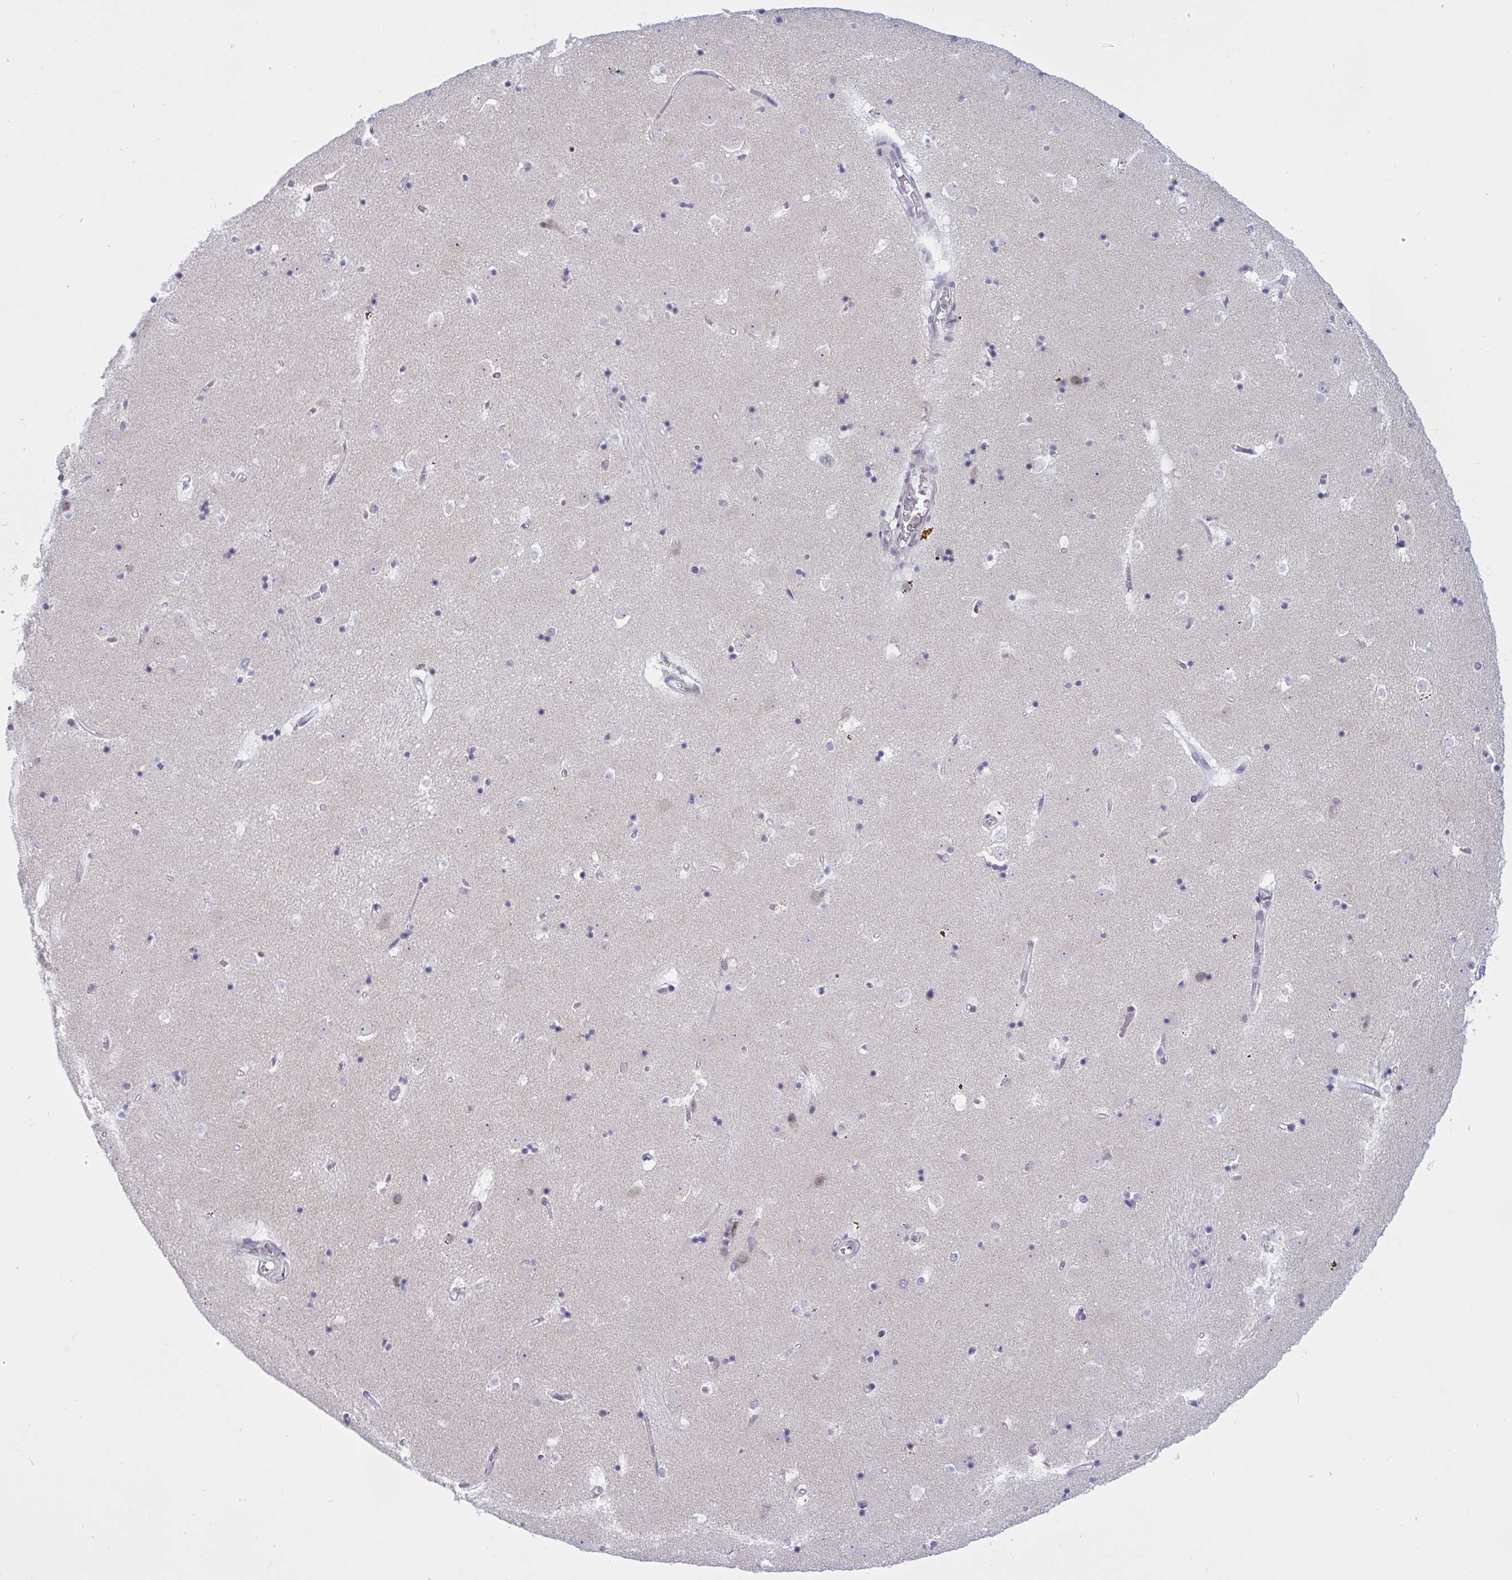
{"staining": {"intensity": "negative", "quantity": "none", "location": "none"}, "tissue": "caudate", "cell_type": "Glial cells", "image_type": "normal", "snomed": [{"axis": "morphology", "description": "Normal tissue, NOS"}, {"axis": "topography", "description": "Lateral ventricle wall"}], "caption": "The image reveals no staining of glial cells in benign caudate. (Immunohistochemistry (ihc), brightfield microscopy, high magnification).", "gene": "DOCK11", "patient": {"sex": "male", "age": 58}}